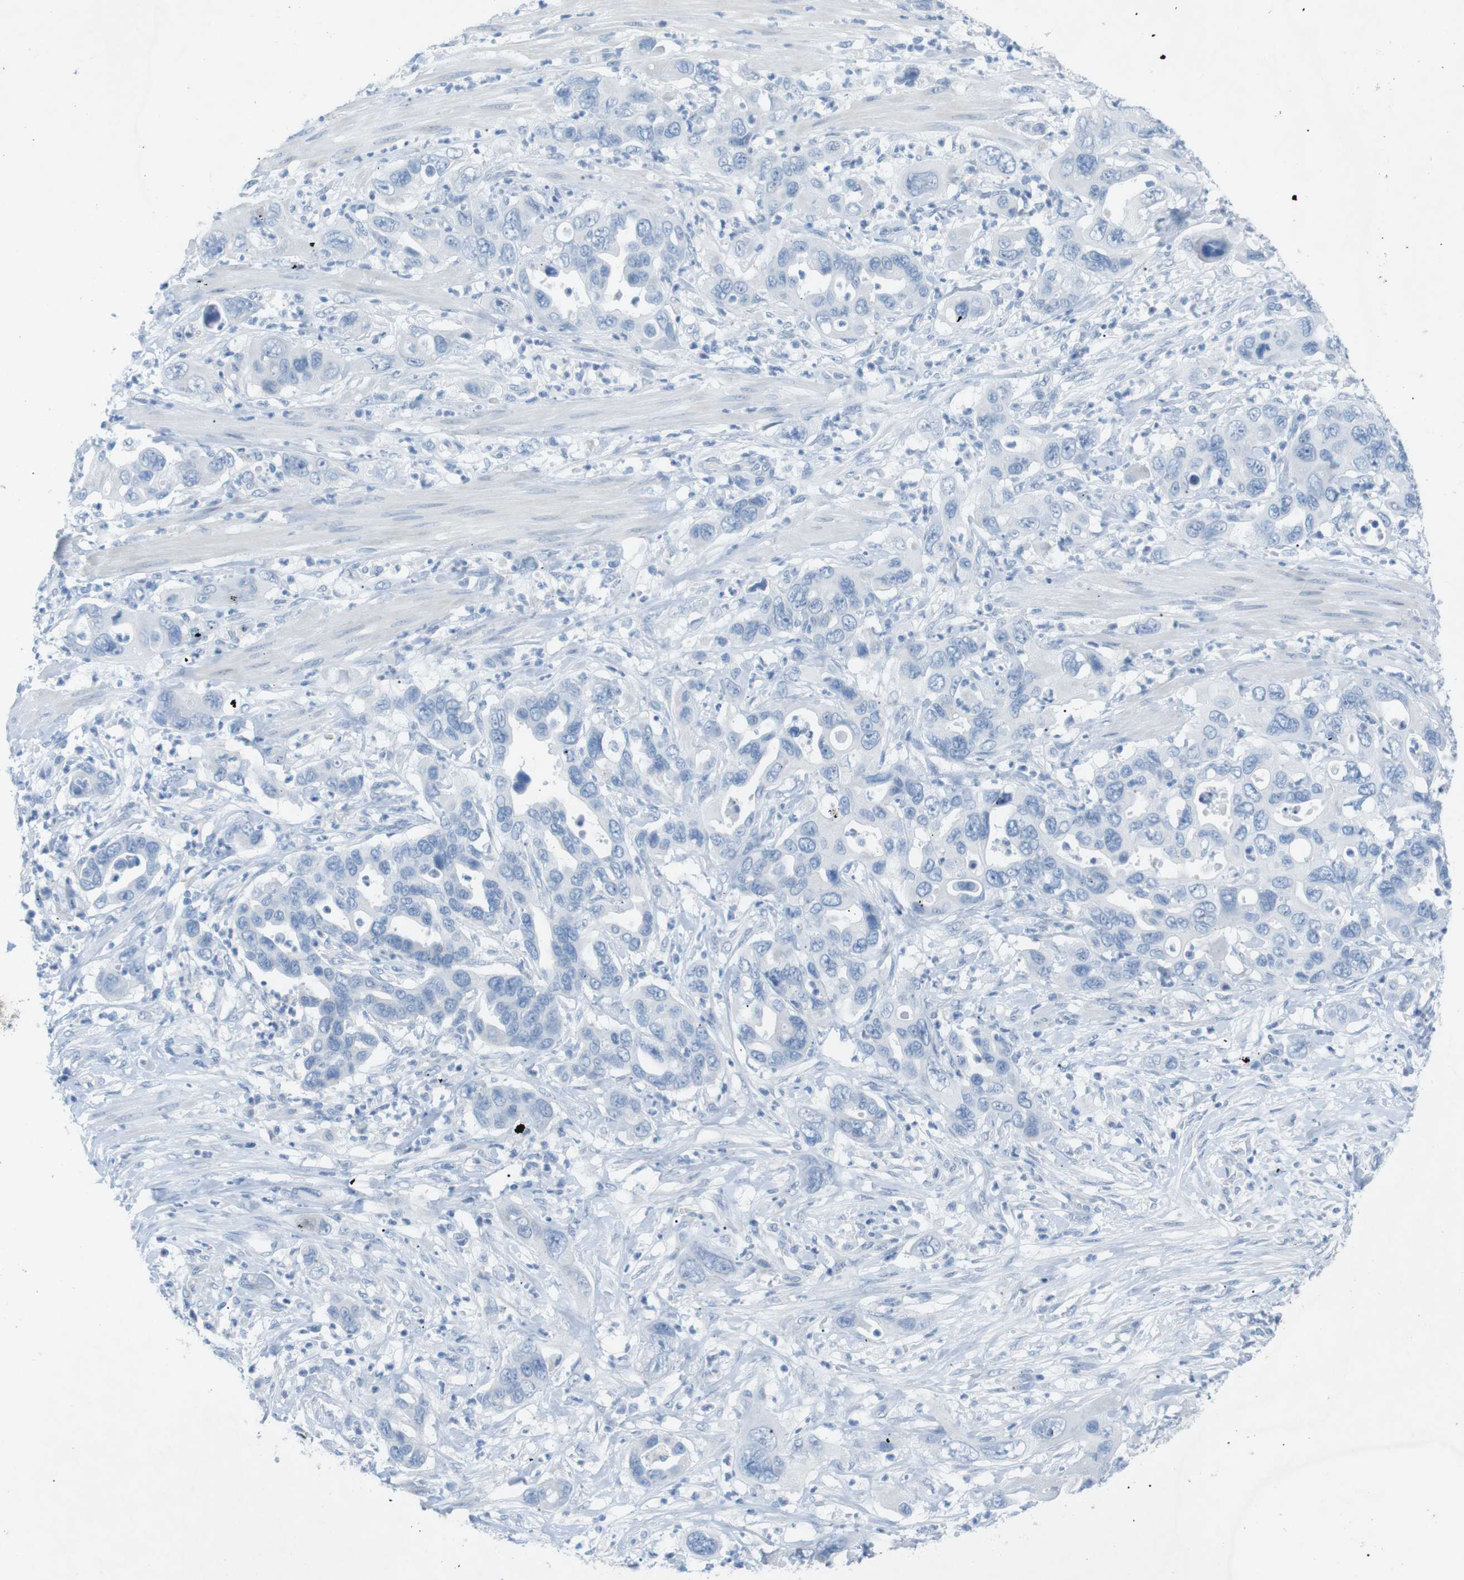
{"staining": {"intensity": "weak", "quantity": "<25%", "location": "nuclear"}, "tissue": "pancreatic cancer", "cell_type": "Tumor cells", "image_type": "cancer", "snomed": [{"axis": "morphology", "description": "Adenocarcinoma, NOS"}, {"axis": "topography", "description": "Pancreas"}], "caption": "IHC photomicrograph of human pancreatic adenocarcinoma stained for a protein (brown), which exhibits no expression in tumor cells.", "gene": "SALL4", "patient": {"sex": "female", "age": 71}}